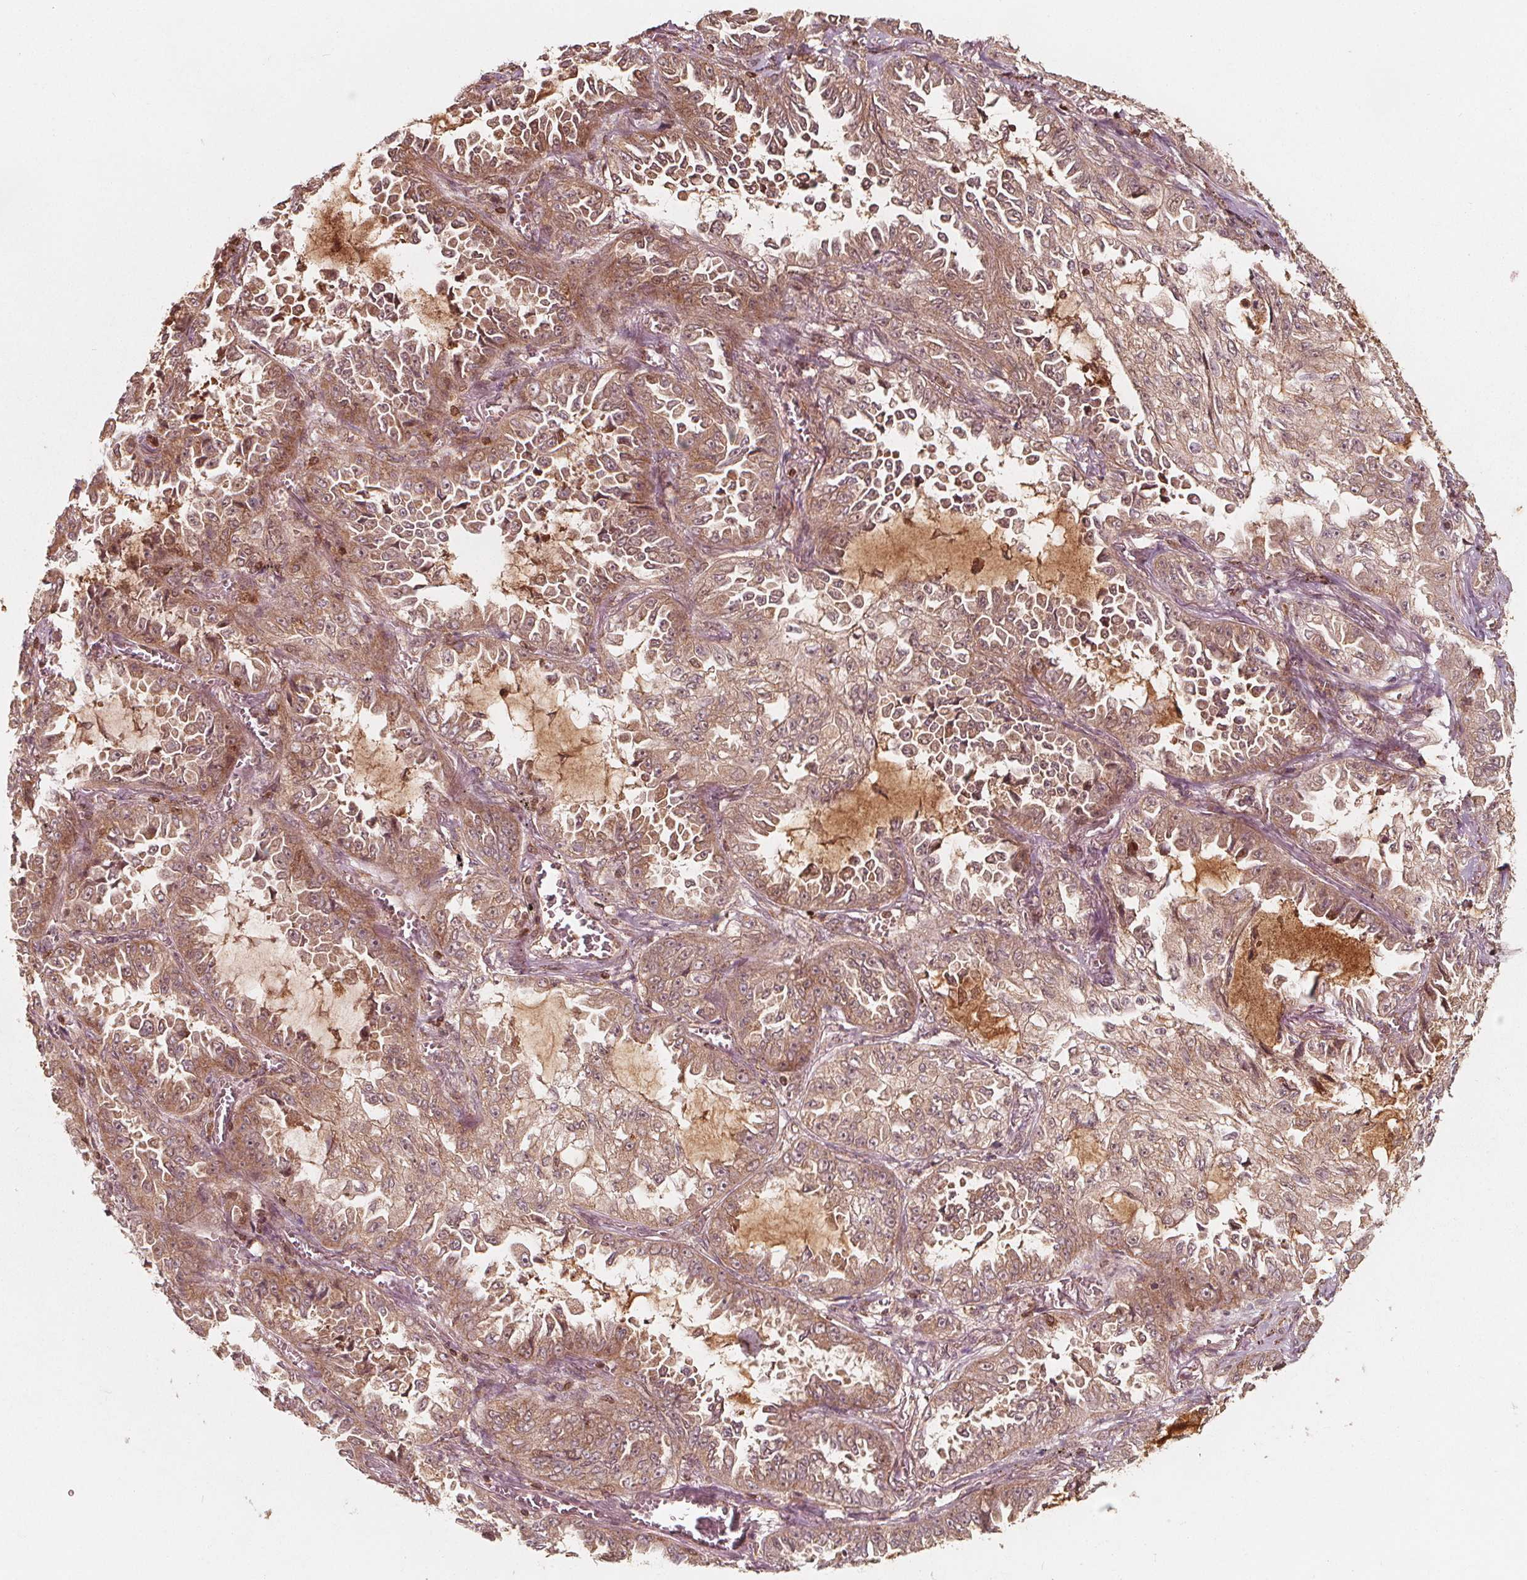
{"staining": {"intensity": "moderate", "quantity": ">75%", "location": "cytoplasmic/membranous"}, "tissue": "lung cancer", "cell_type": "Tumor cells", "image_type": "cancer", "snomed": [{"axis": "morphology", "description": "Adenocarcinoma, NOS"}, {"axis": "topography", "description": "Lung"}], "caption": "Protein analysis of lung adenocarcinoma tissue demonstrates moderate cytoplasmic/membranous expression in approximately >75% of tumor cells.", "gene": "AIP", "patient": {"sex": "female", "age": 52}}